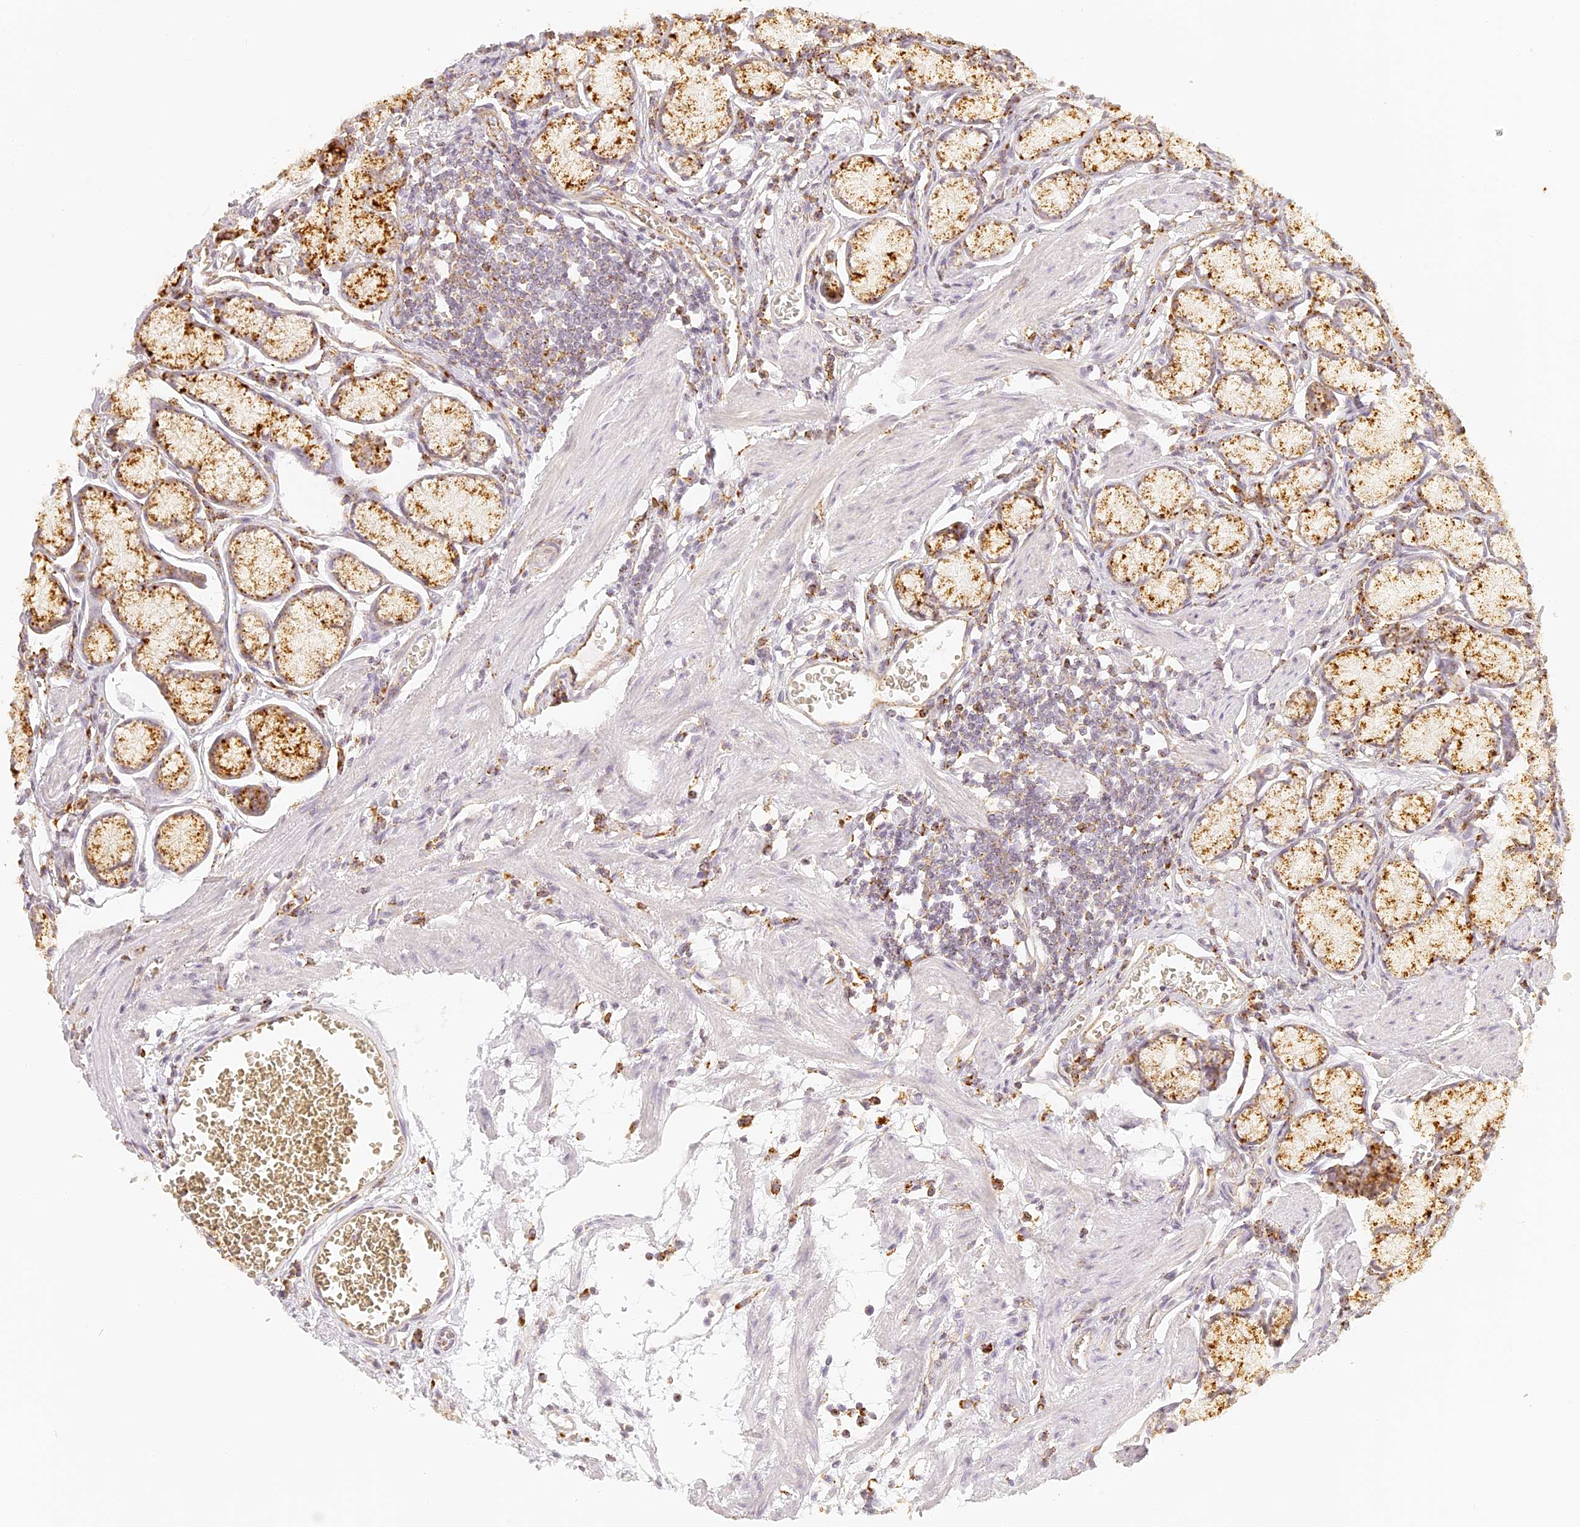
{"staining": {"intensity": "strong", "quantity": ">75%", "location": "cytoplasmic/membranous"}, "tissue": "stomach", "cell_type": "Glandular cells", "image_type": "normal", "snomed": [{"axis": "morphology", "description": "Normal tissue, NOS"}, {"axis": "topography", "description": "Stomach"}], "caption": "Immunohistochemistry (DAB (3,3'-diaminobenzidine)) staining of normal human stomach demonstrates strong cytoplasmic/membranous protein expression in about >75% of glandular cells. Immunohistochemistry stains the protein in brown and the nuclei are stained blue.", "gene": "LAMP2", "patient": {"sex": "male", "age": 55}}